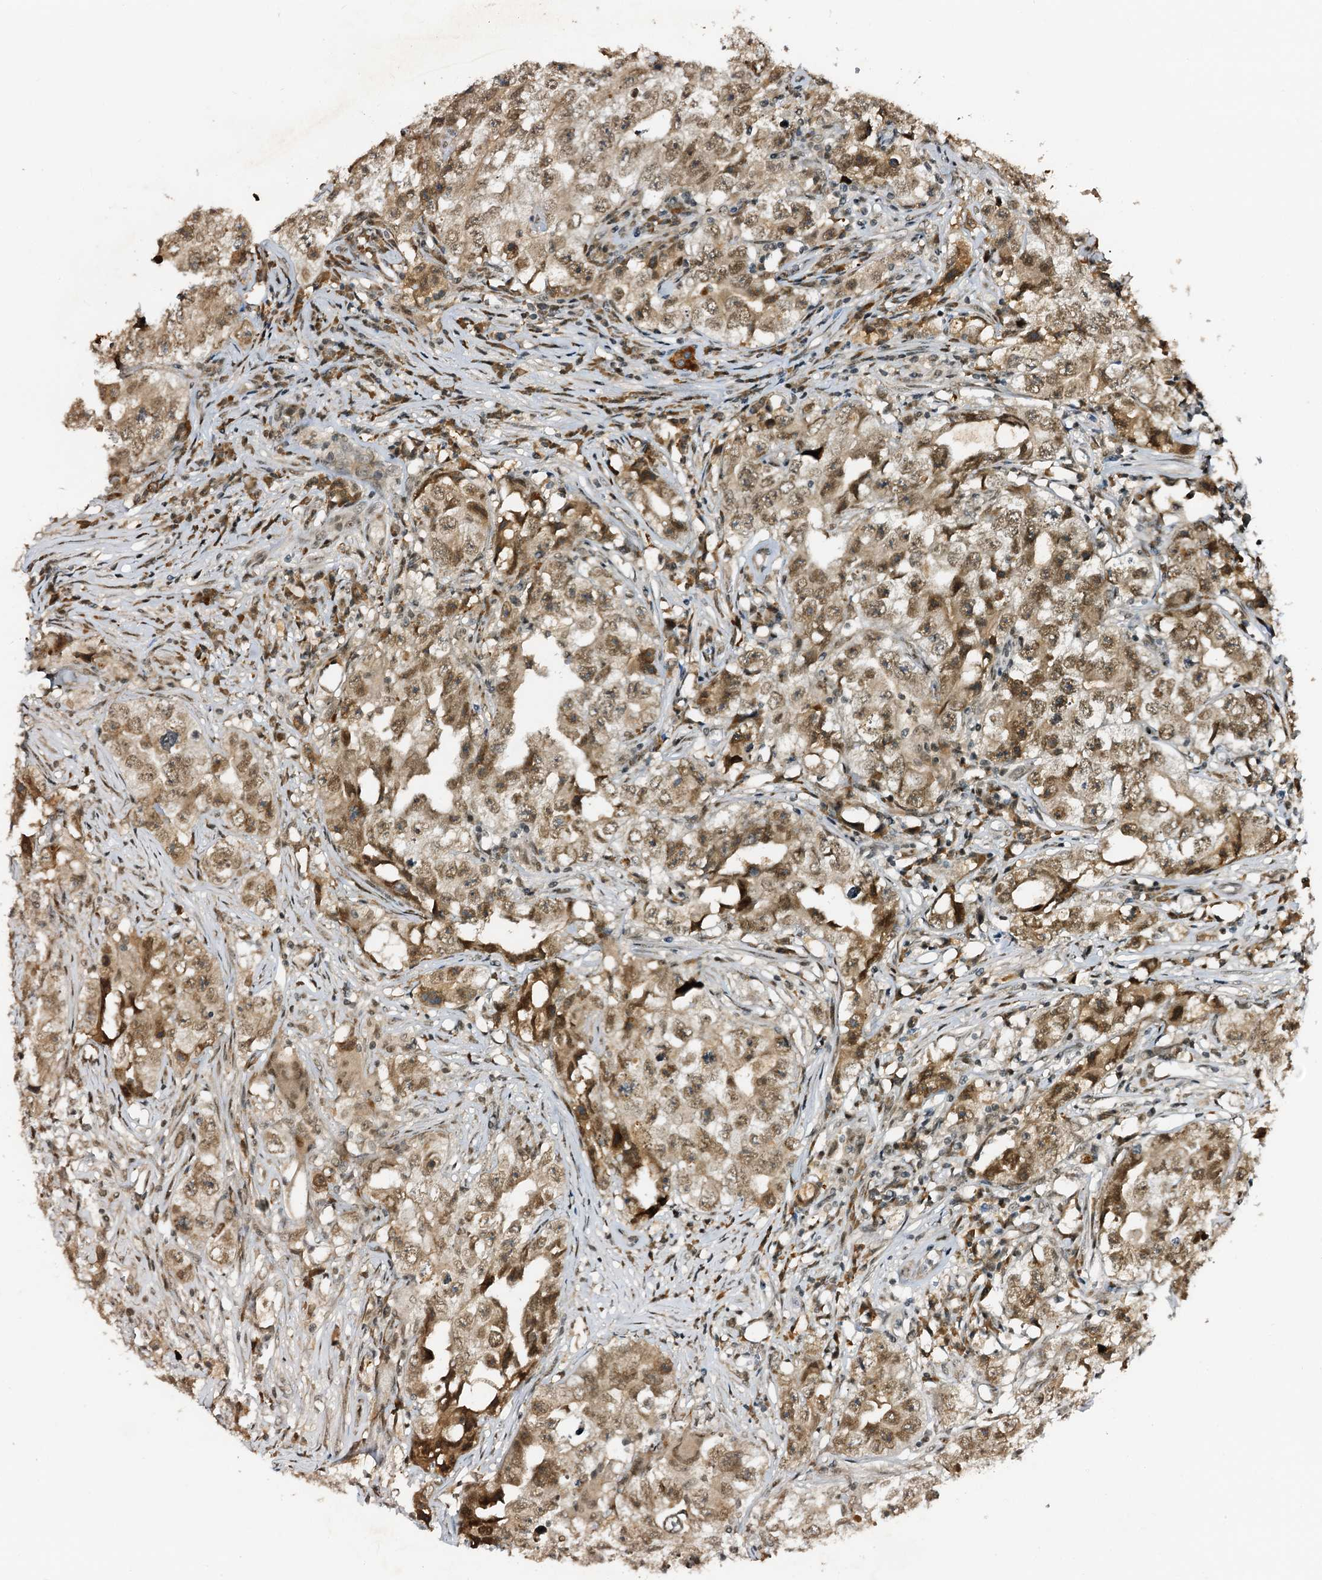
{"staining": {"intensity": "moderate", "quantity": ">75%", "location": "nuclear"}, "tissue": "testis cancer", "cell_type": "Tumor cells", "image_type": "cancer", "snomed": [{"axis": "morphology", "description": "Seminoma, NOS"}, {"axis": "morphology", "description": "Carcinoma, Embryonal, NOS"}, {"axis": "topography", "description": "Testis"}], "caption": "Embryonal carcinoma (testis) tissue reveals moderate nuclear positivity in about >75% of tumor cells, visualized by immunohistochemistry.", "gene": "TRAPPC4", "patient": {"sex": "male", "age": 43}}